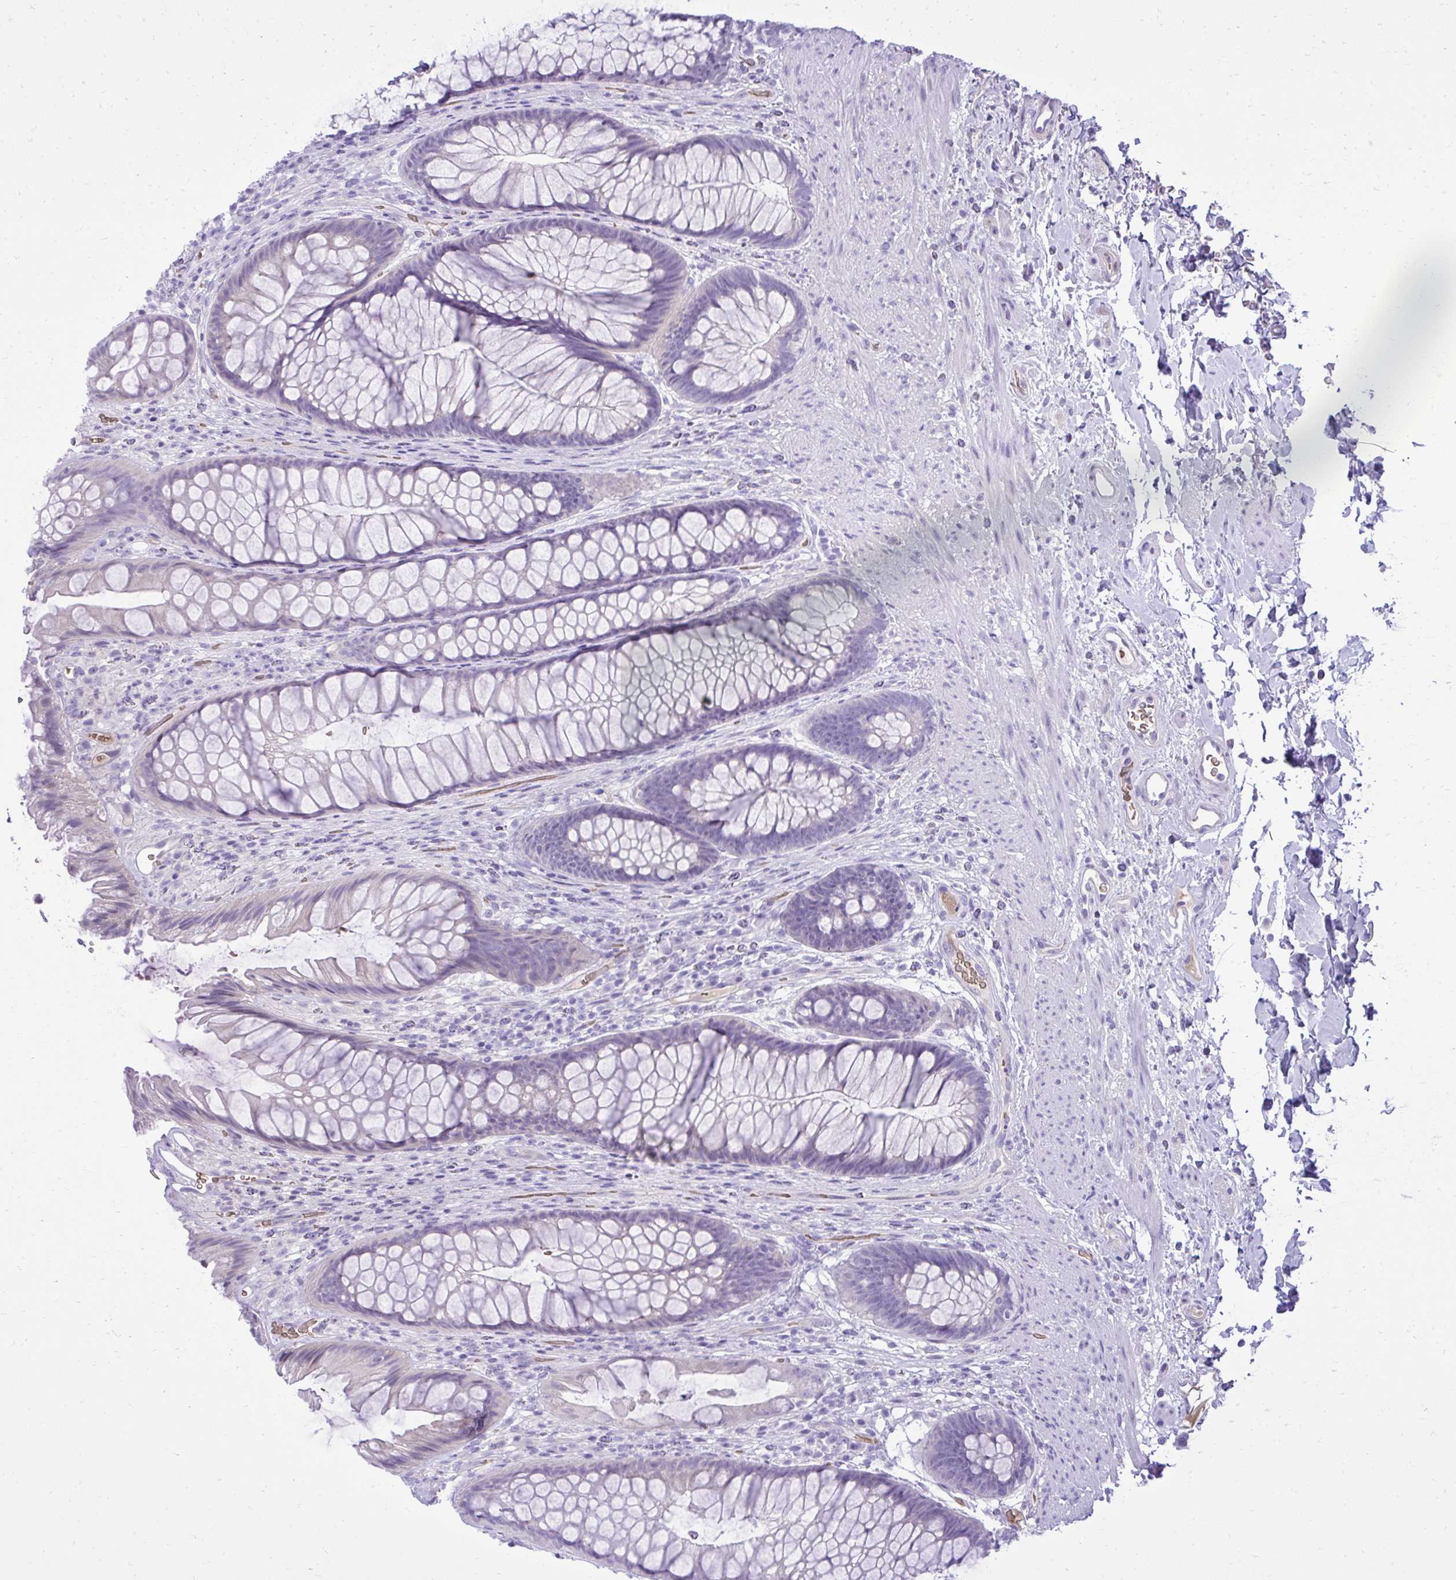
{"staining": {"intensity": "negative", "quantity": "none", "location": "none"}, "tissue": "rectum", "cell_type": "Glandular cells", "image_type": "normal", "snomed": [{"axis": "morphology", "description": "Normal tissue, NOS"}, {"axis": "topography", "description": "Rectum"}], "caption": "Rectum stained for a protein using immunohistochemistry reveals no expression glandular cells.", "gene": "PITPNM3", "patient": {"sex": "male", "age": 53}}